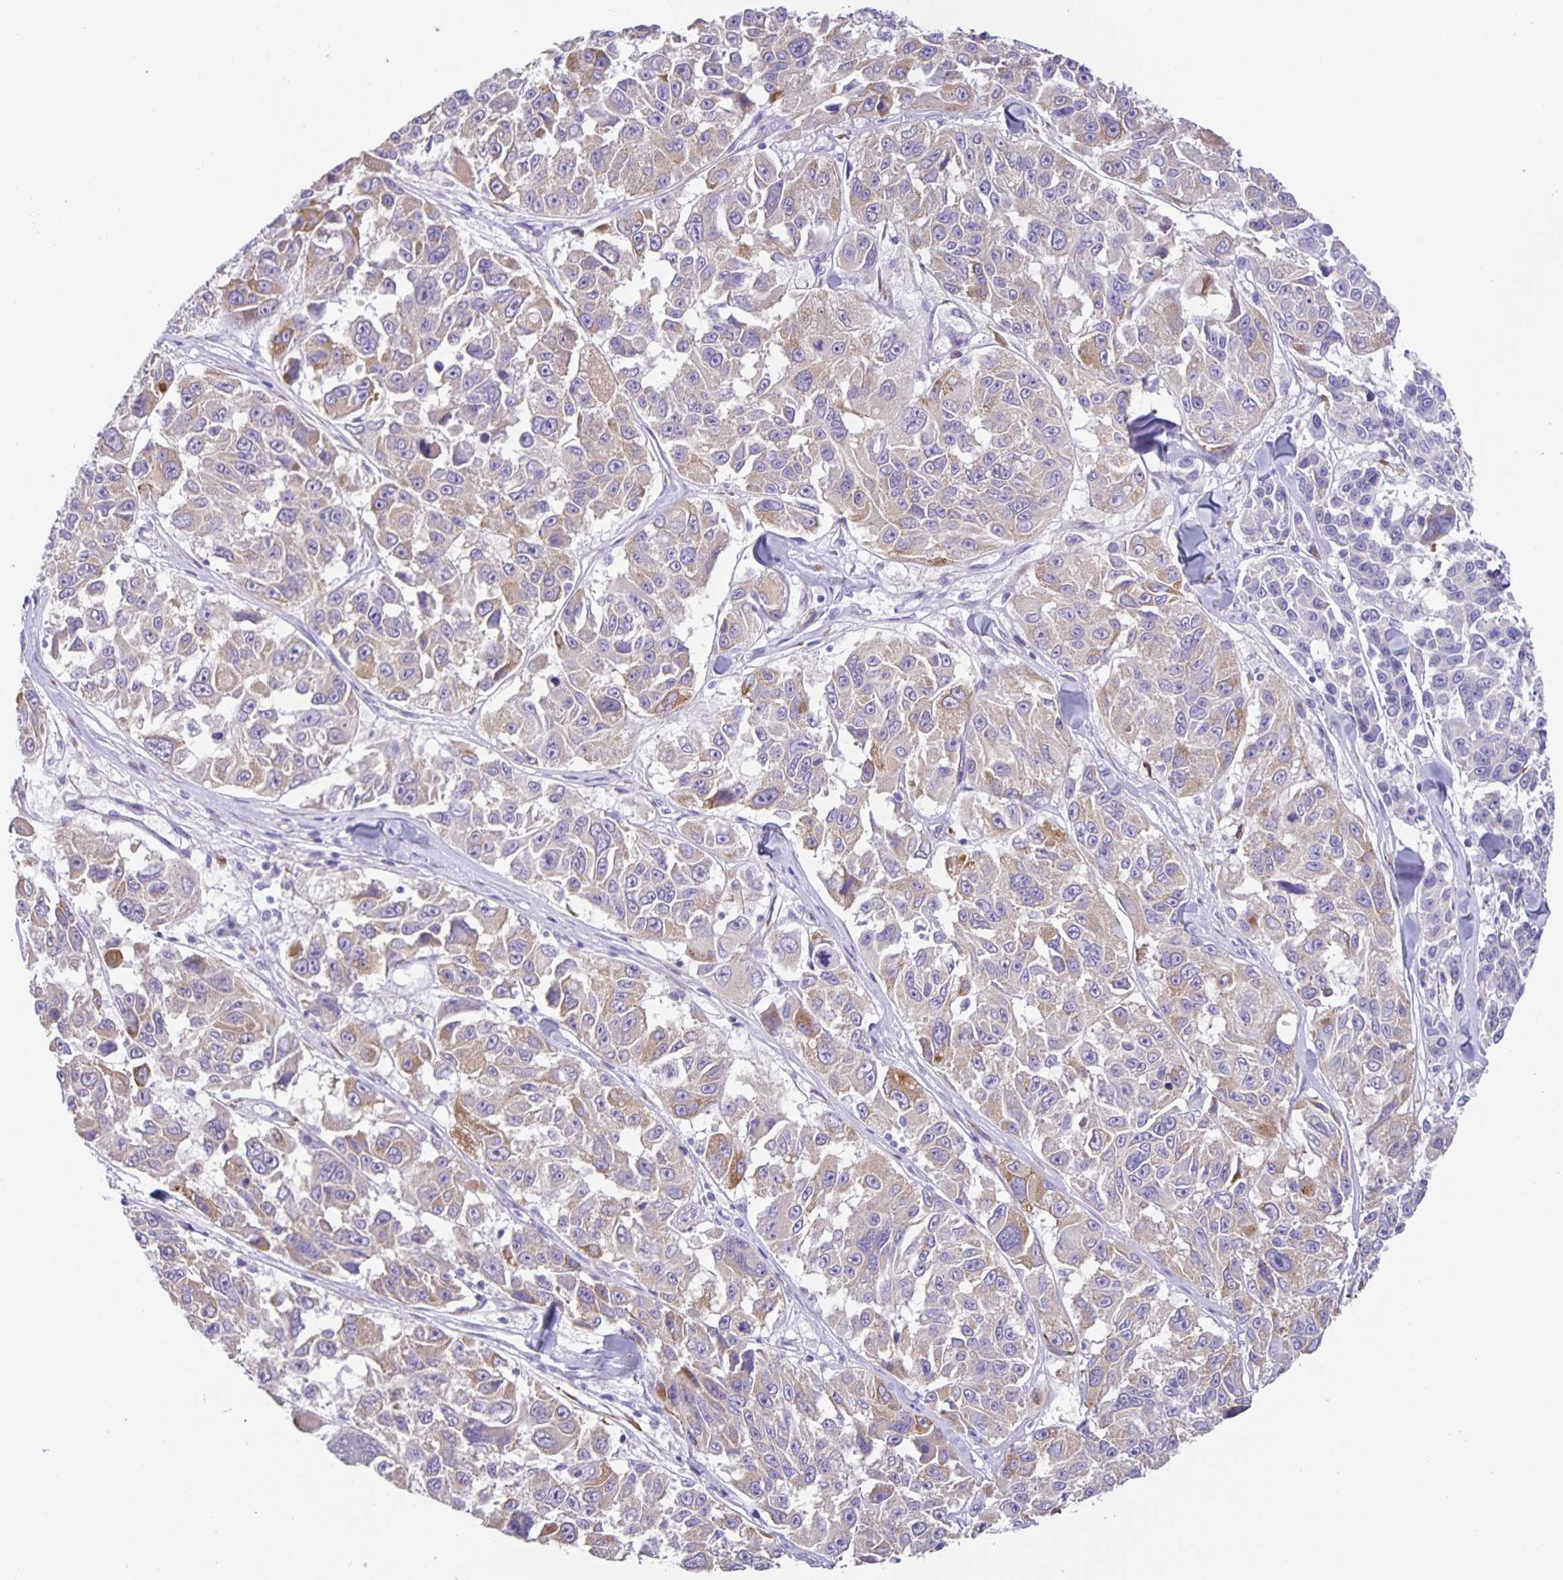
{"staining": {"intensity": "weak", "quantity": "<25%", "location": "cytoplasmic/membranous"}, "tissue": "melanoma", "cell_type": "Tumor cells", "image_type": "cancer", "snomed": [{"axis": "morphology", "description": "Malignant melanoma, NOS"}, {"axis": "topography", "description": "Skin"}], "caption": "Malignant melanoma stained for a protein using immunohistochemistry displays no positivity tumor cells.", "gene": "PRR36", "patient": {"sex": "female", "age": 66}}